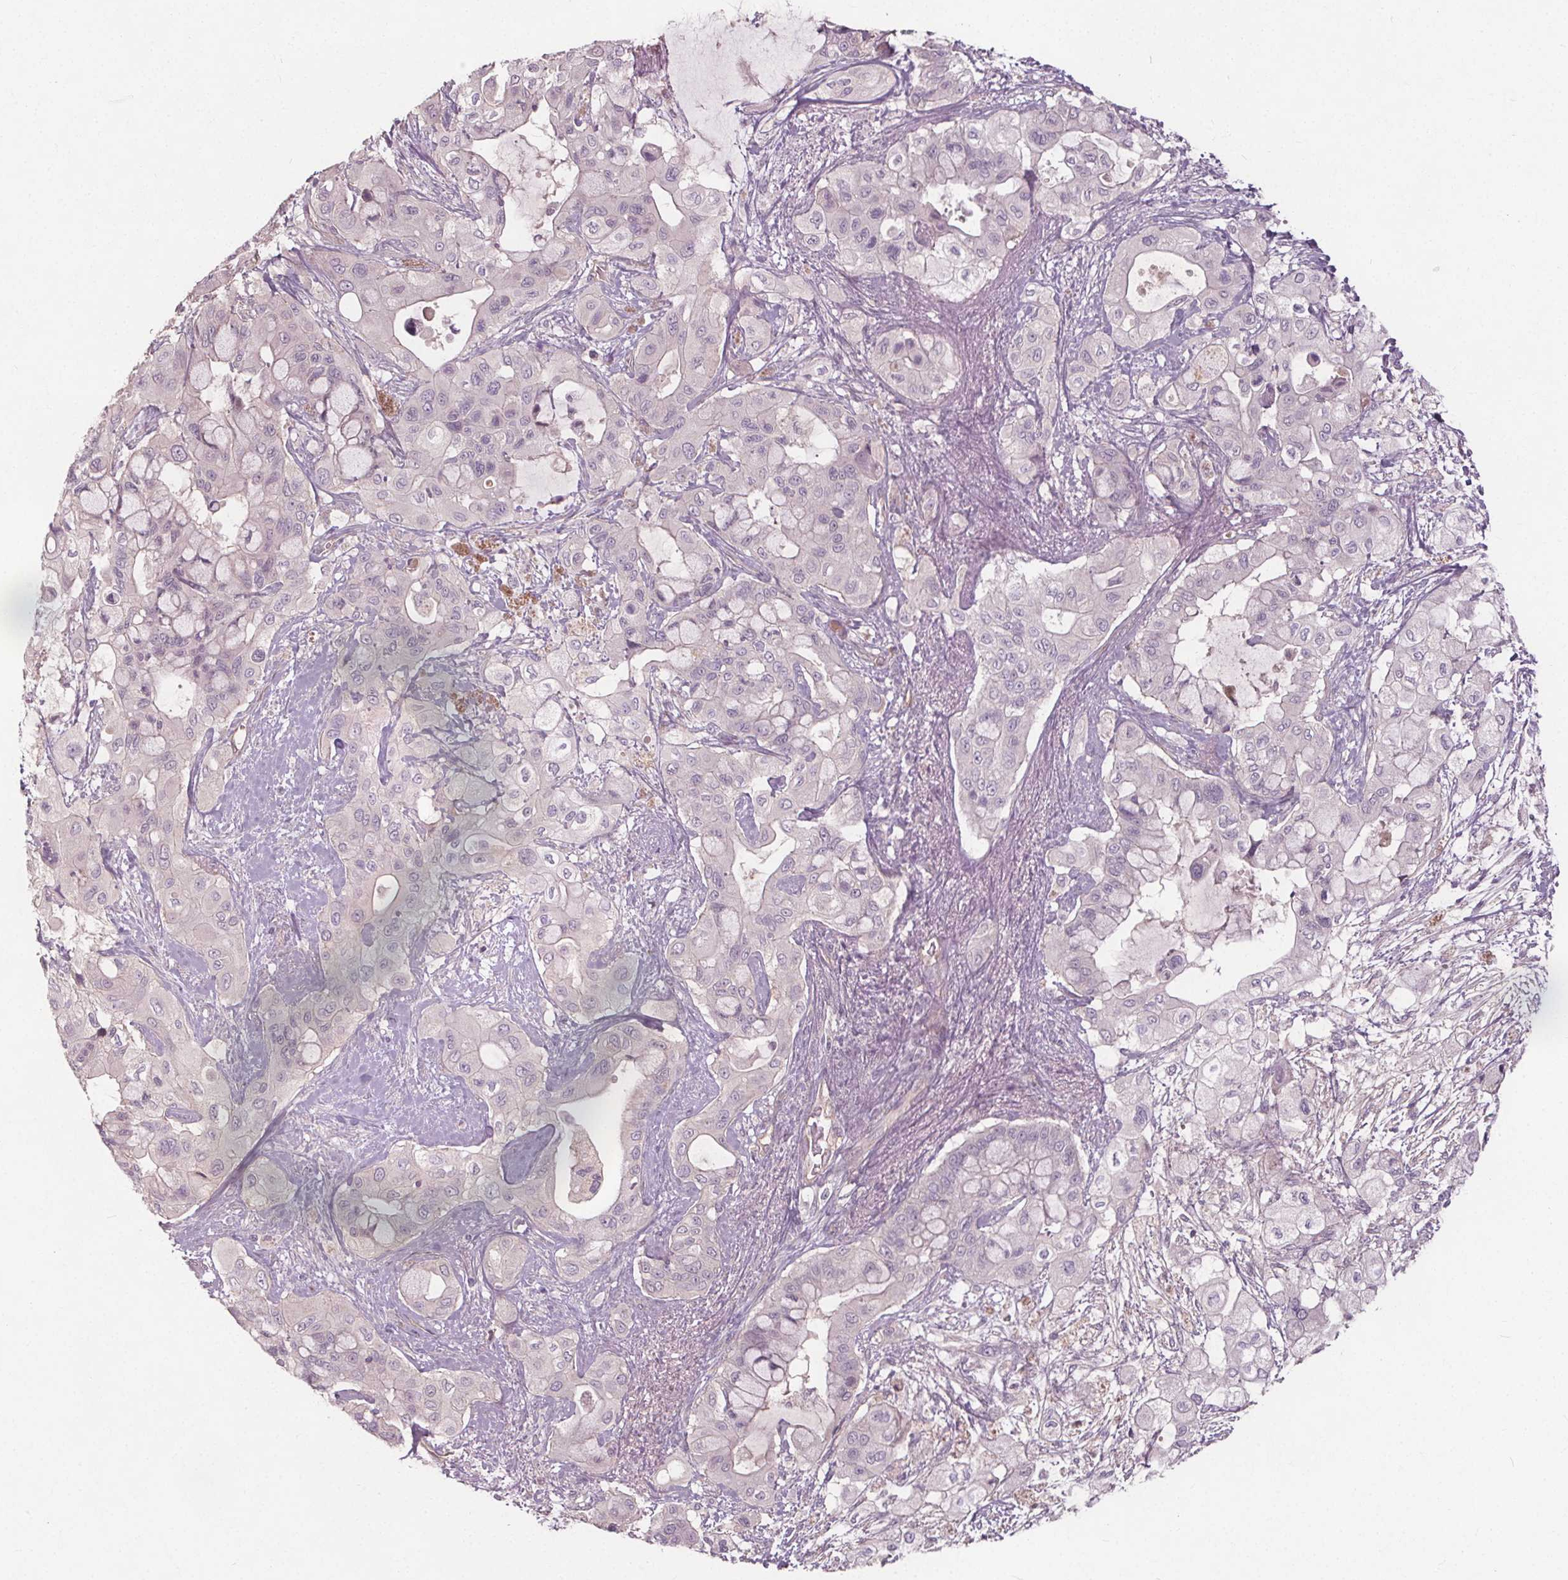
{"staining": {"intensity": "negative", "quantity": "none", "location": "none"}, "tissue": "pancreatic cancer", "cell_type": "Tumor cells", "image_type": "cancer", "snomed": [{"axis": "morphology", "description": "Adenocarcinoma, NOS"}, {"axis": "topography", "description": "Pancreas"}], "caption": "DAB (3,3'-diaminobenzidine) immunohistochemical staining of human pancreatic adenocarcinoma exhibits no significant staining in tumor cells. The staining was performed using DAB to visualize the protein expression in brown, while the nuclei were stained in blue with hematoxylin (Magnification: 20x).", "gene": "PDGFD", "patient": {"sex": "male", "age": 71}}